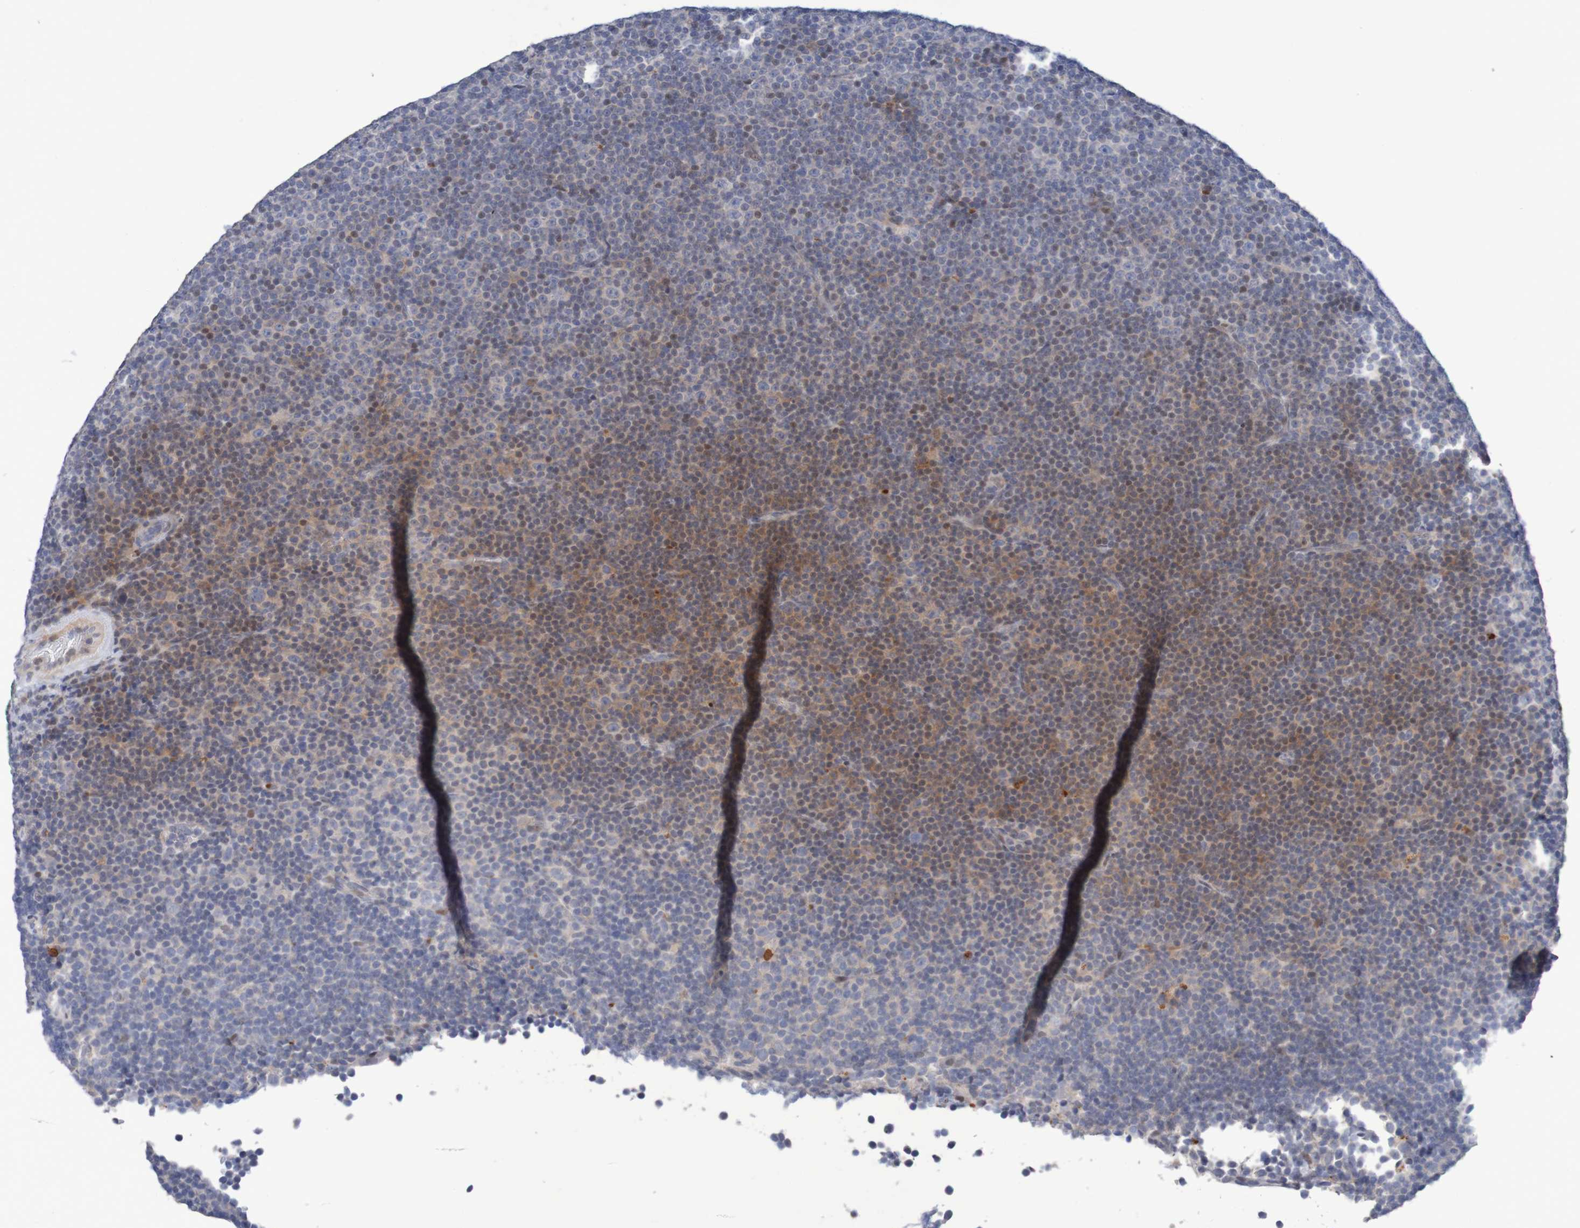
{"staining": {"intensity": "moderate", "quantity": "25%-75%", "location": "cytoplasmic/membranous,nuclear"}, "tissue": "lymphoma", "cell_type": "Tumor cells", "image_type": "cancer", "snomed": [{"axis": "morphology", "description": "Malignant lymphoma, non-Hodgkin's type, Low grade"}, {"axis": "topography", "description": "Lymph node"}], "caption": "An image showing moderate cytoplasmic/membranous and nuclear positivity in approximately 25%-75% of tumor cells in lymphoma, as visualized by brown immunohistochemical staining.", "gene": "FBP2", "patient": {"sex": "female", "age": 67}}